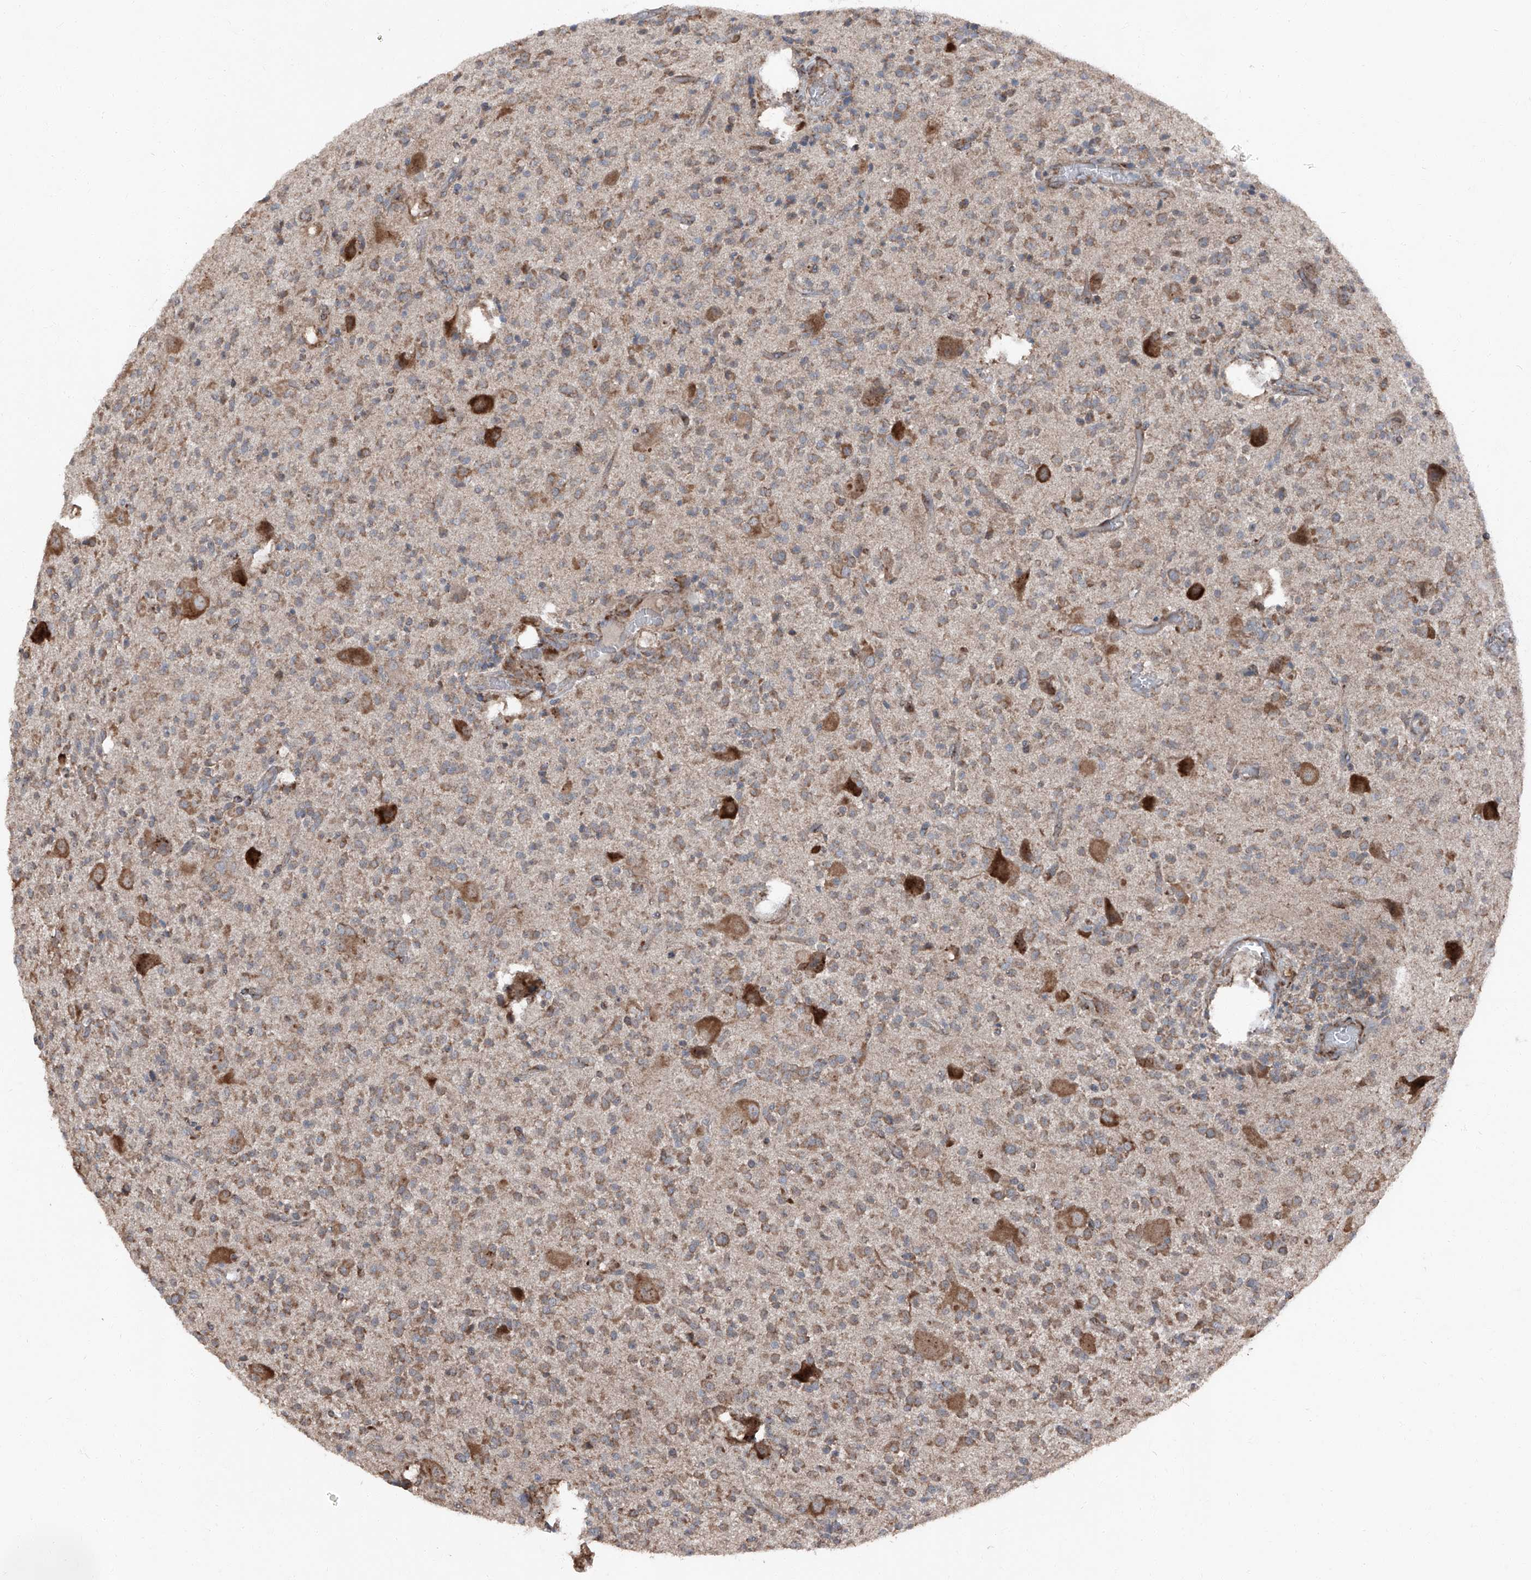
{"staining": {"intensity": "moderate", "quantity": "25%-75%", "location": "cytoplasmic/membranous"}, "tissue": "glioma", "cell_type": "Tumor cells", "image_type": "cancer", "snomed": [{"axis": "morphology", "description": "Glioma, malignant, High grade"}, {"axis": "topography", "description": "Brain"}], "caption": "Moderate cytoplasmic/membranous positivity is seen in approximately 25%-75% of tumor cells in malignant glioma (high-grade).", "gene": "LIMK1", "patient": {"sex": "male", "age": 34}}